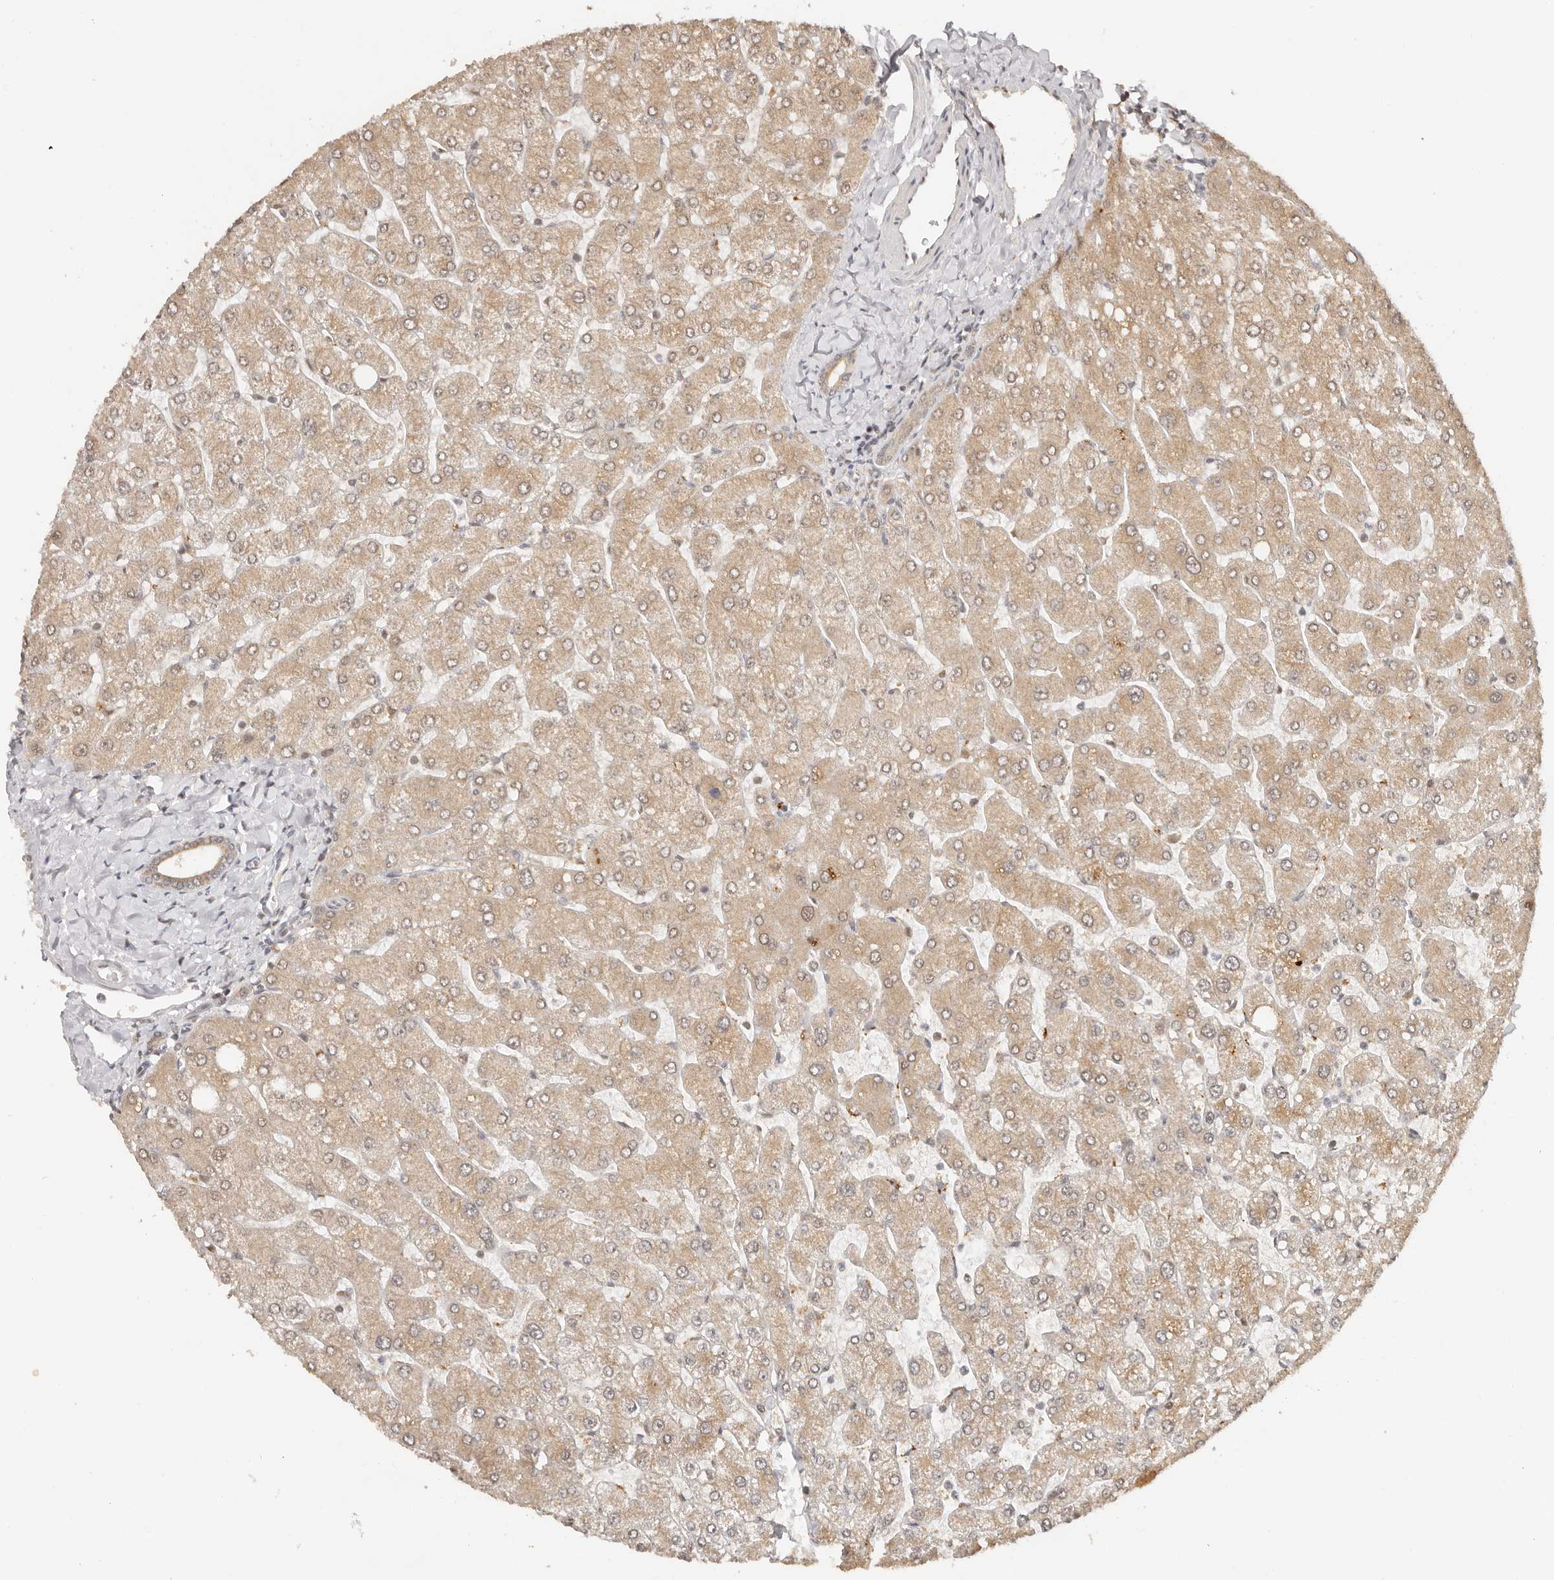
{"staining": {"intensity": "weak", "quantity": ">75%", "location": "cytoplasmic/membranous"}, "tissue": "liver", "cell_type": "Cholangiocytes", "image_type": "normal", "snomed": [{"axis": "morphology", "description": "Normal tissue, NOS"}, {"axis": "topography", "description": "Liver"}], "caption": "Human liver stained for a protein (brown) demonstrates weak cytoplasmic/membranous positive positivity in about >75% of cholangiocytes.", "gene": "PSMA5", "patient": {"sex": "male", "age": 55}}